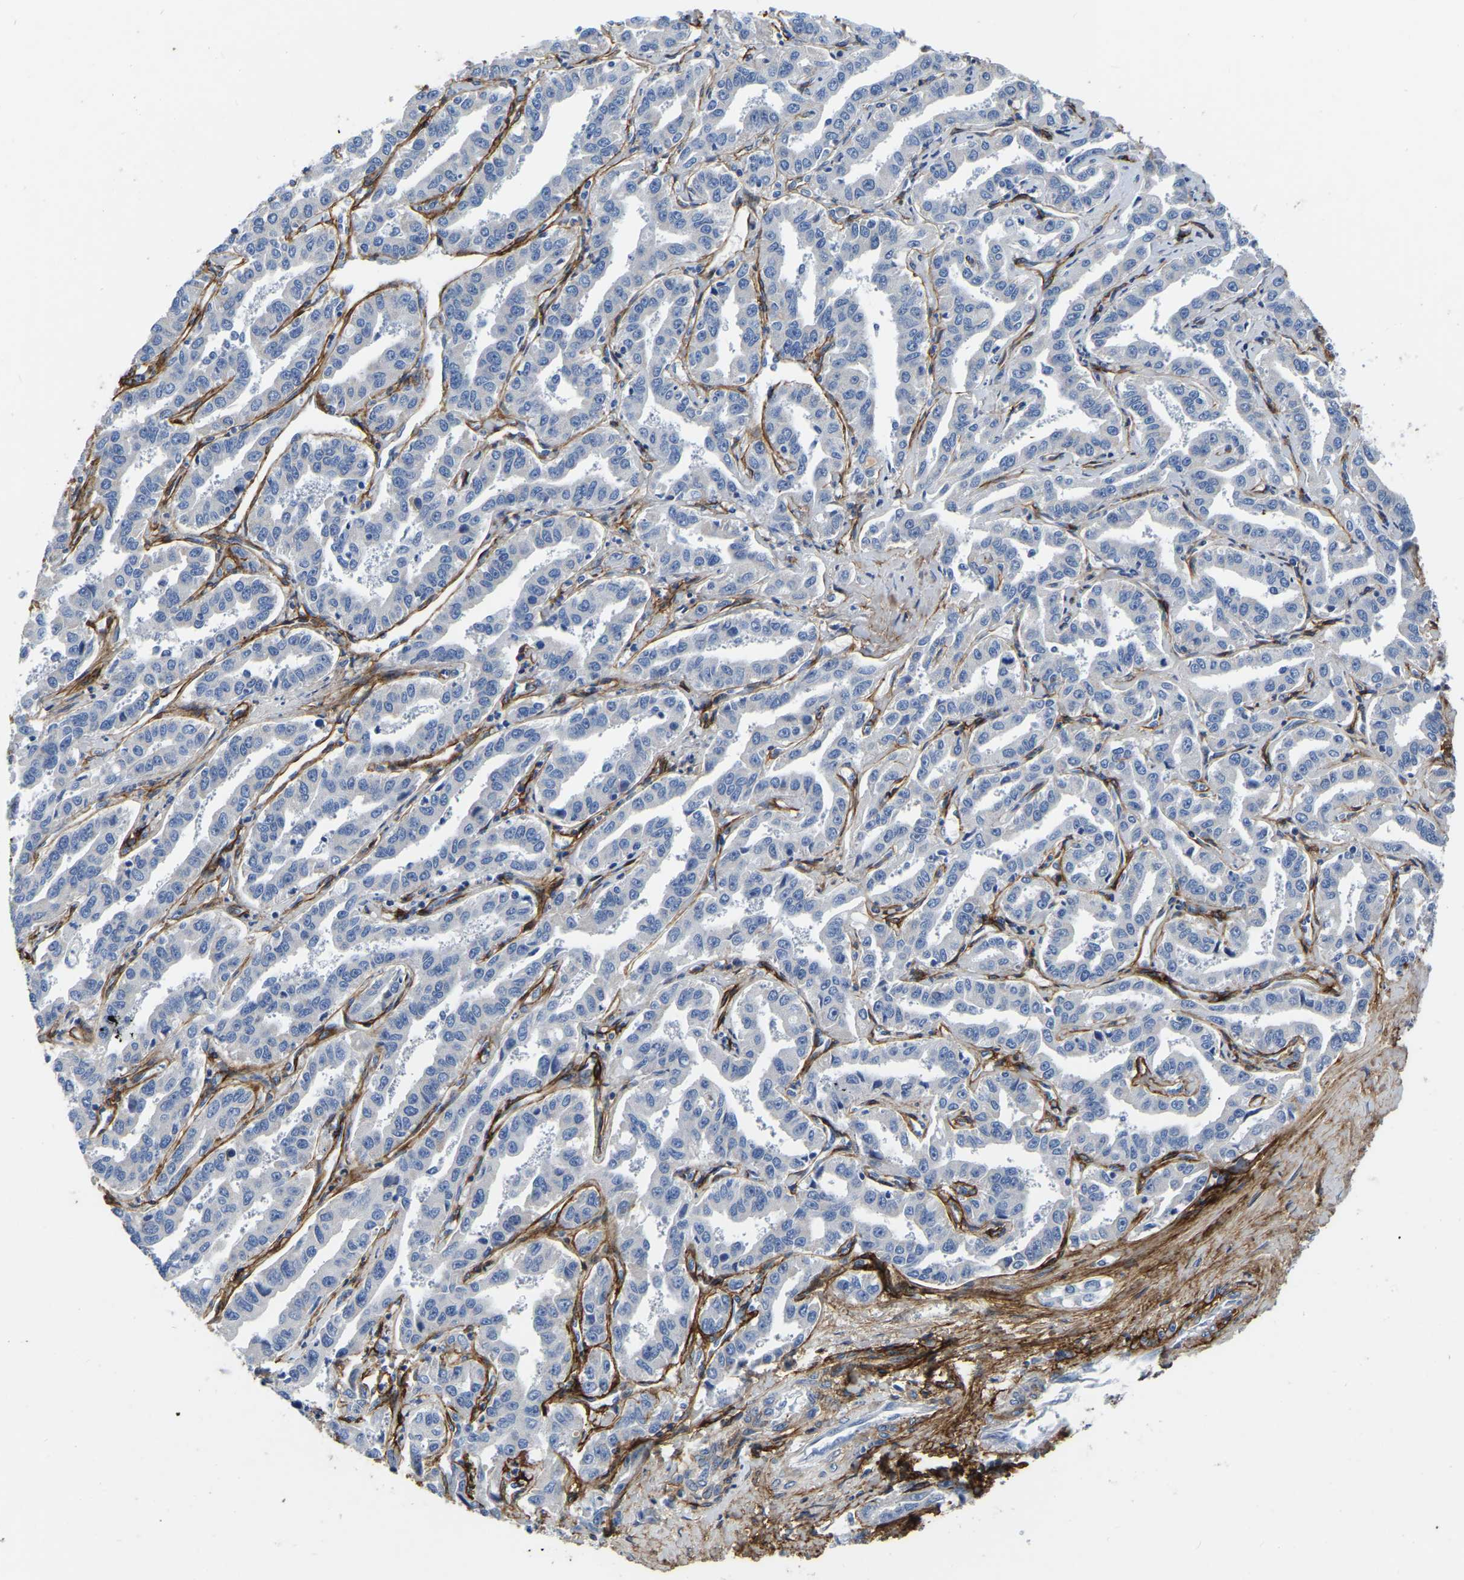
{"staining": {"intensity": "negative", "quantity": "none", "location": "none"}, "tissue": "liver cancer", "cell_type": "Tumor cells", "image_type": "cancer", "snomed": [{"axis": "morphology", "description": "Cholangiocarcinoma"}, {"axis": "topography", "description": "Liver"}], "caption": "Tumor cells show no significant protein staining in liver cancer (cholangiocarcinoma).", "gene": "COL6A1", "patient": {"sex": "male", "age": 59}}